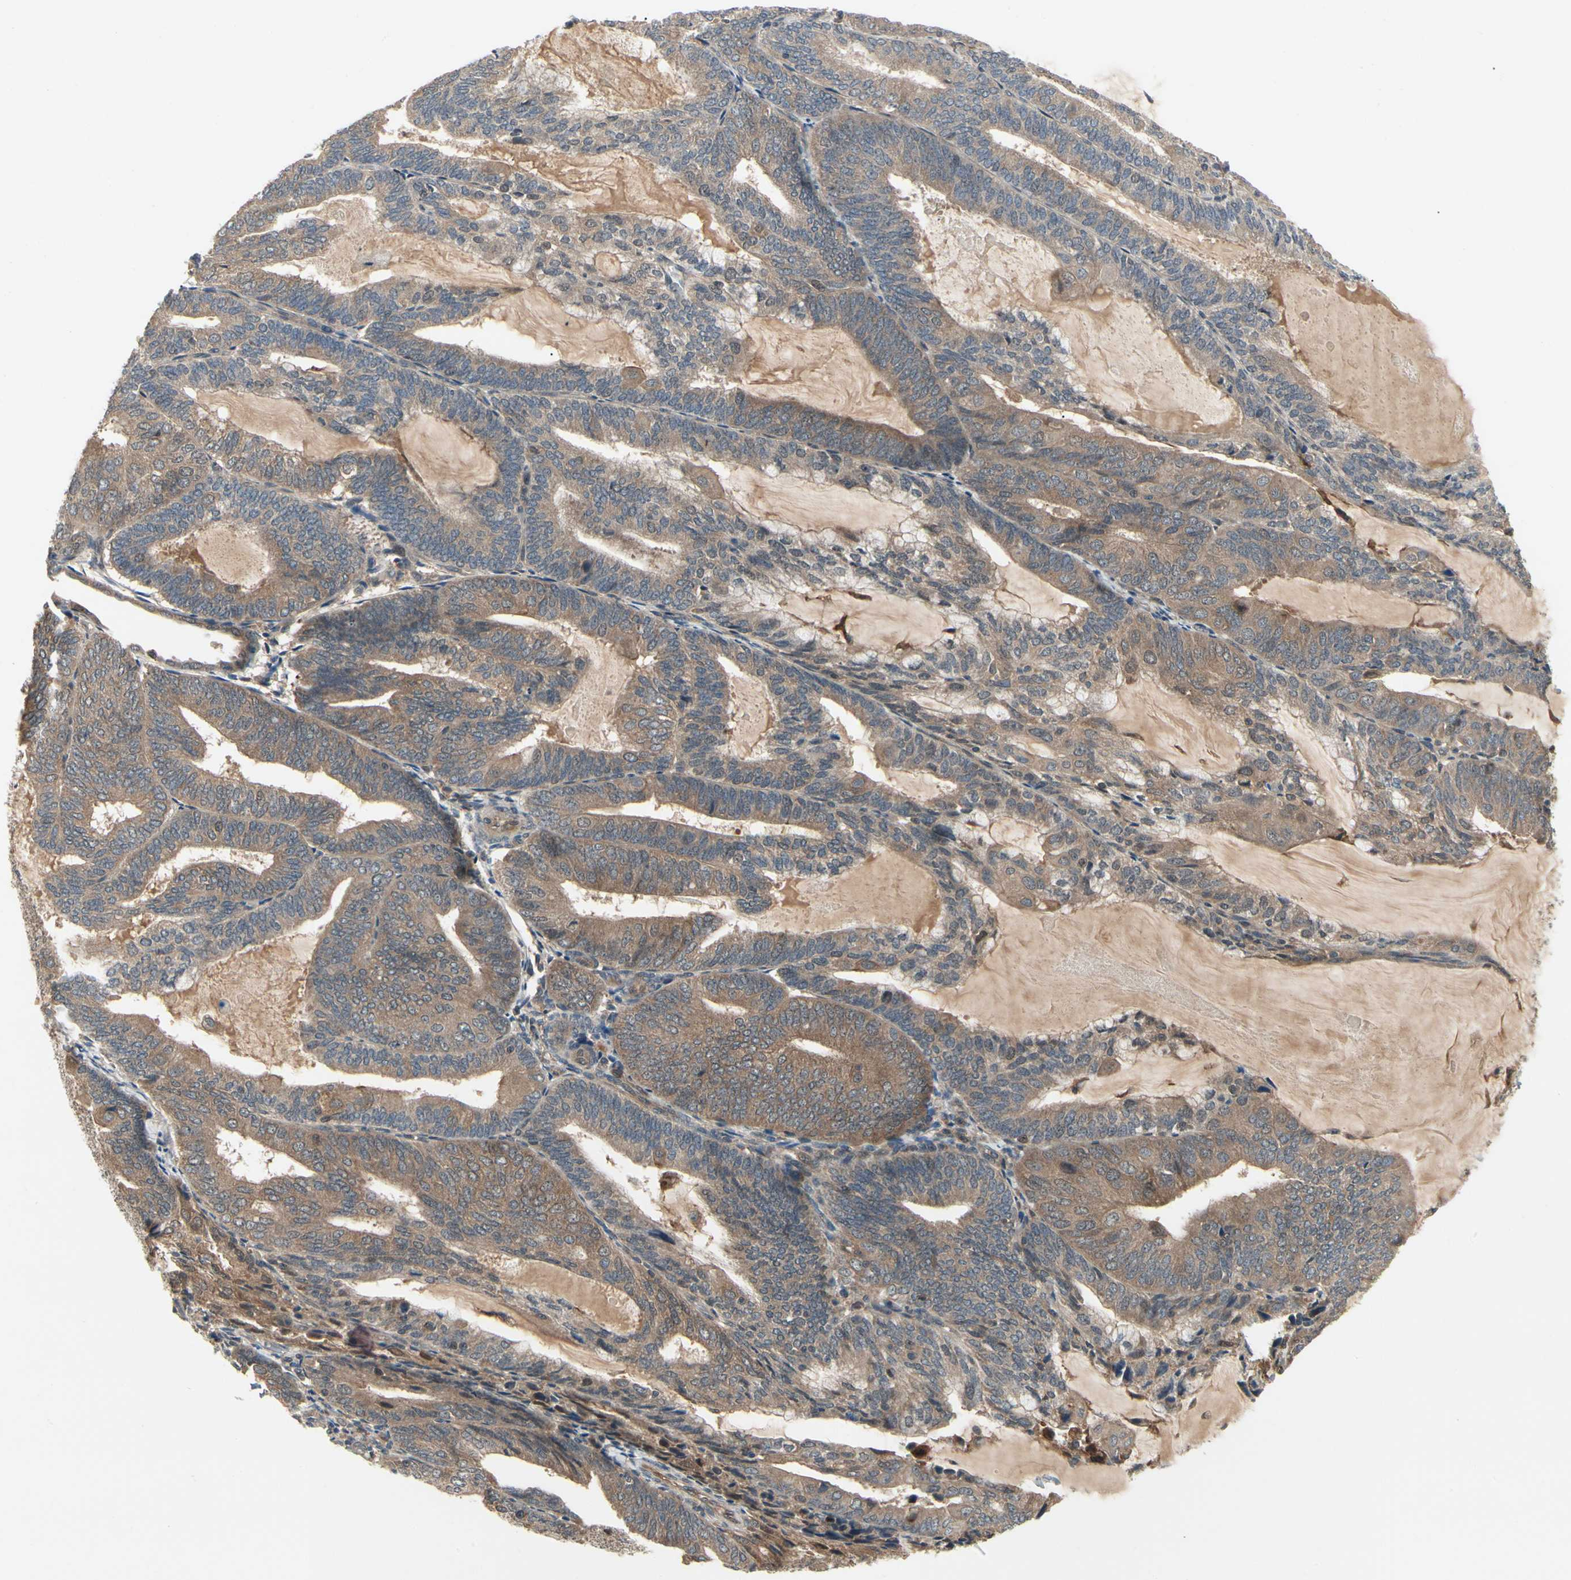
{"staining": {"intensity": "moderate", "quantity": ">75%", "location": "cytoplasmic/membranous"}, "tissue": "endometrial cancer", "cell_type": "Tumor cells", "image_type": "cancer", "snomed": [{"axis": "morphology", "description": "Adenocarcinoma, NOS"}, {"axis": "topography", "description": "Endometrium"}], "caption": "The immunohistochemical stain labels moderate cytoplasmic/membranous staining in tumor cells of endometrial cancer tissue.", "gene": "RNF14", "patient": {"sex": "female", "age": 81}}